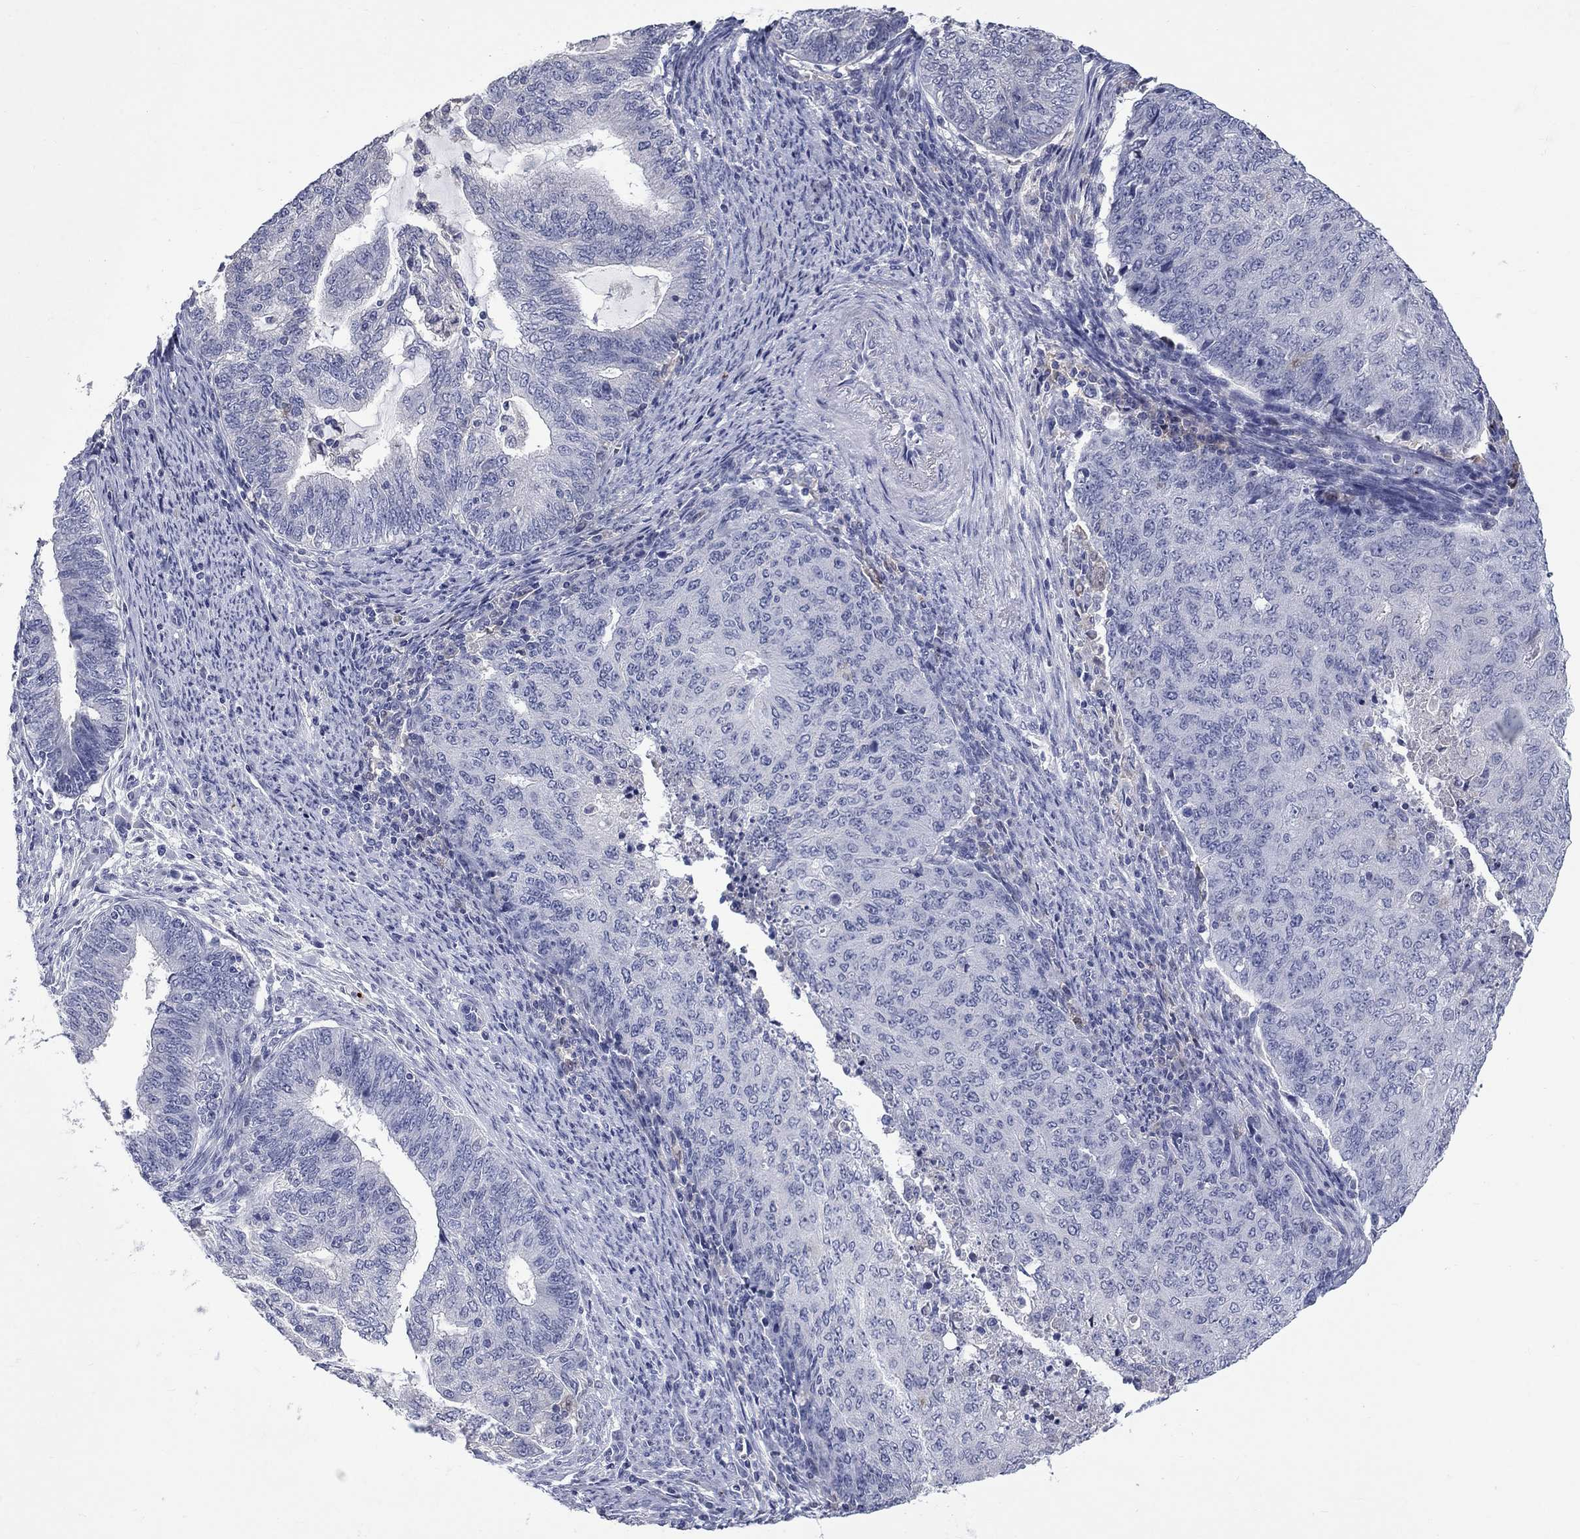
{"staining": {"intensity": "negative", "quantity": "none", "location": "none"}, "tissue": "endometrial cancer", "cell_type": "Tumor cells", "image_type": "cancer", "snomed": [{"axis": "morphology", "description": "Adenocarcinoma, NOS"}, {"axis": "topography", "description": "Endometrium"}], "caption": "Tumor cells show no significant positivity in endometrial cancer (adenocarcinoma). (DAB immunohistochemistry (IHC) with hematoxylin counter stain).", "gene": "PLEK", "patient": {"sex": "female", "age": 82}}